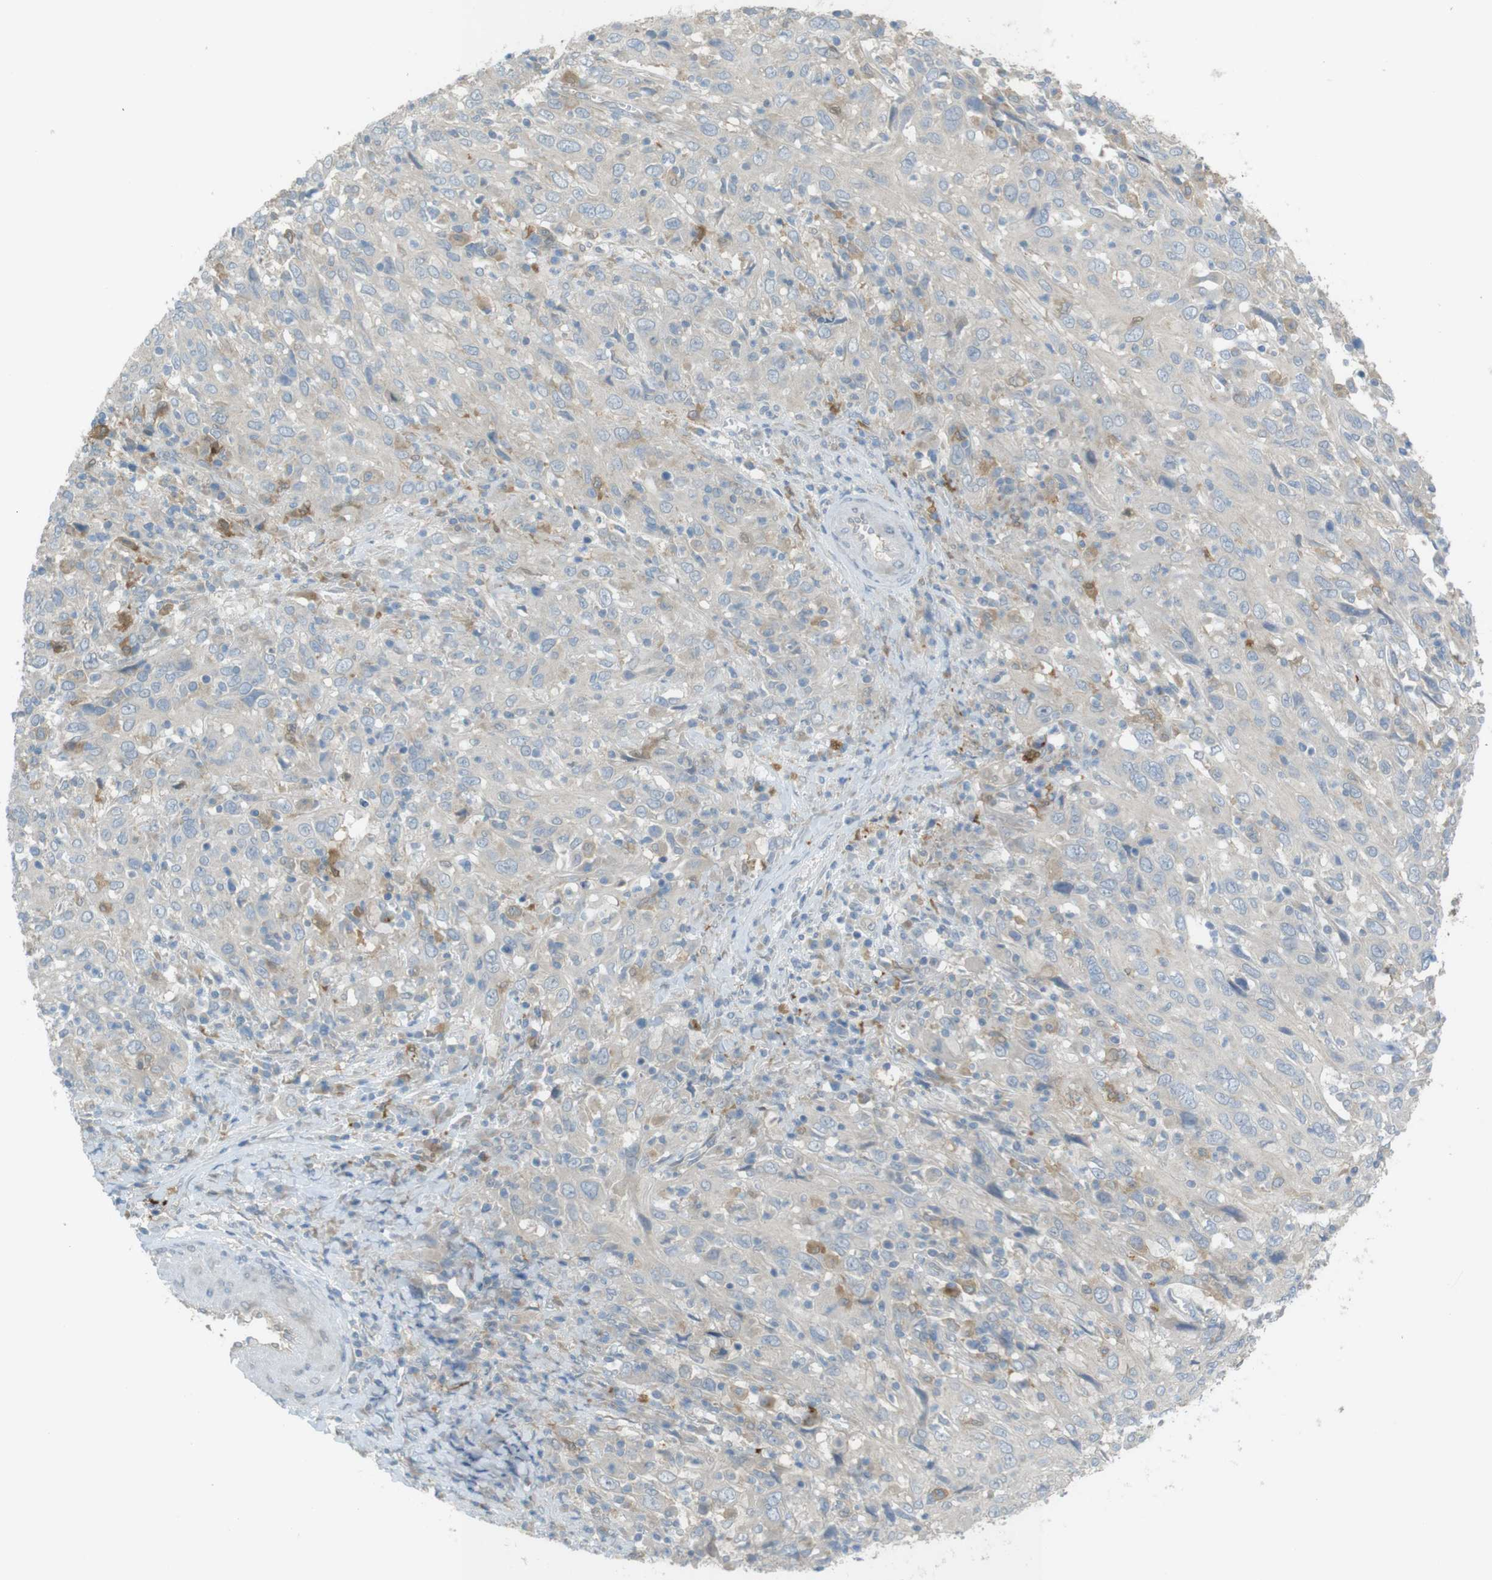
{"staining": {"intensity": "negative", "quantity": "none", "location": "none"}, "tissue": "cervical cancer", "cell_type": "Tumor cells", "image_type": "cancer", "snomed": [{"axis": "morphology", "description": "Squamous cell carcinoma, NOS"}, {"axis": "topography", "description": "Cervix"}], "caption": "Immunohistochemistry (IHC) of cervical squamous cell carcinoma reveals no positivity in tumor cells.", "gene": "TMEM41B", "patient": {"sex": "female", "age": 46}}